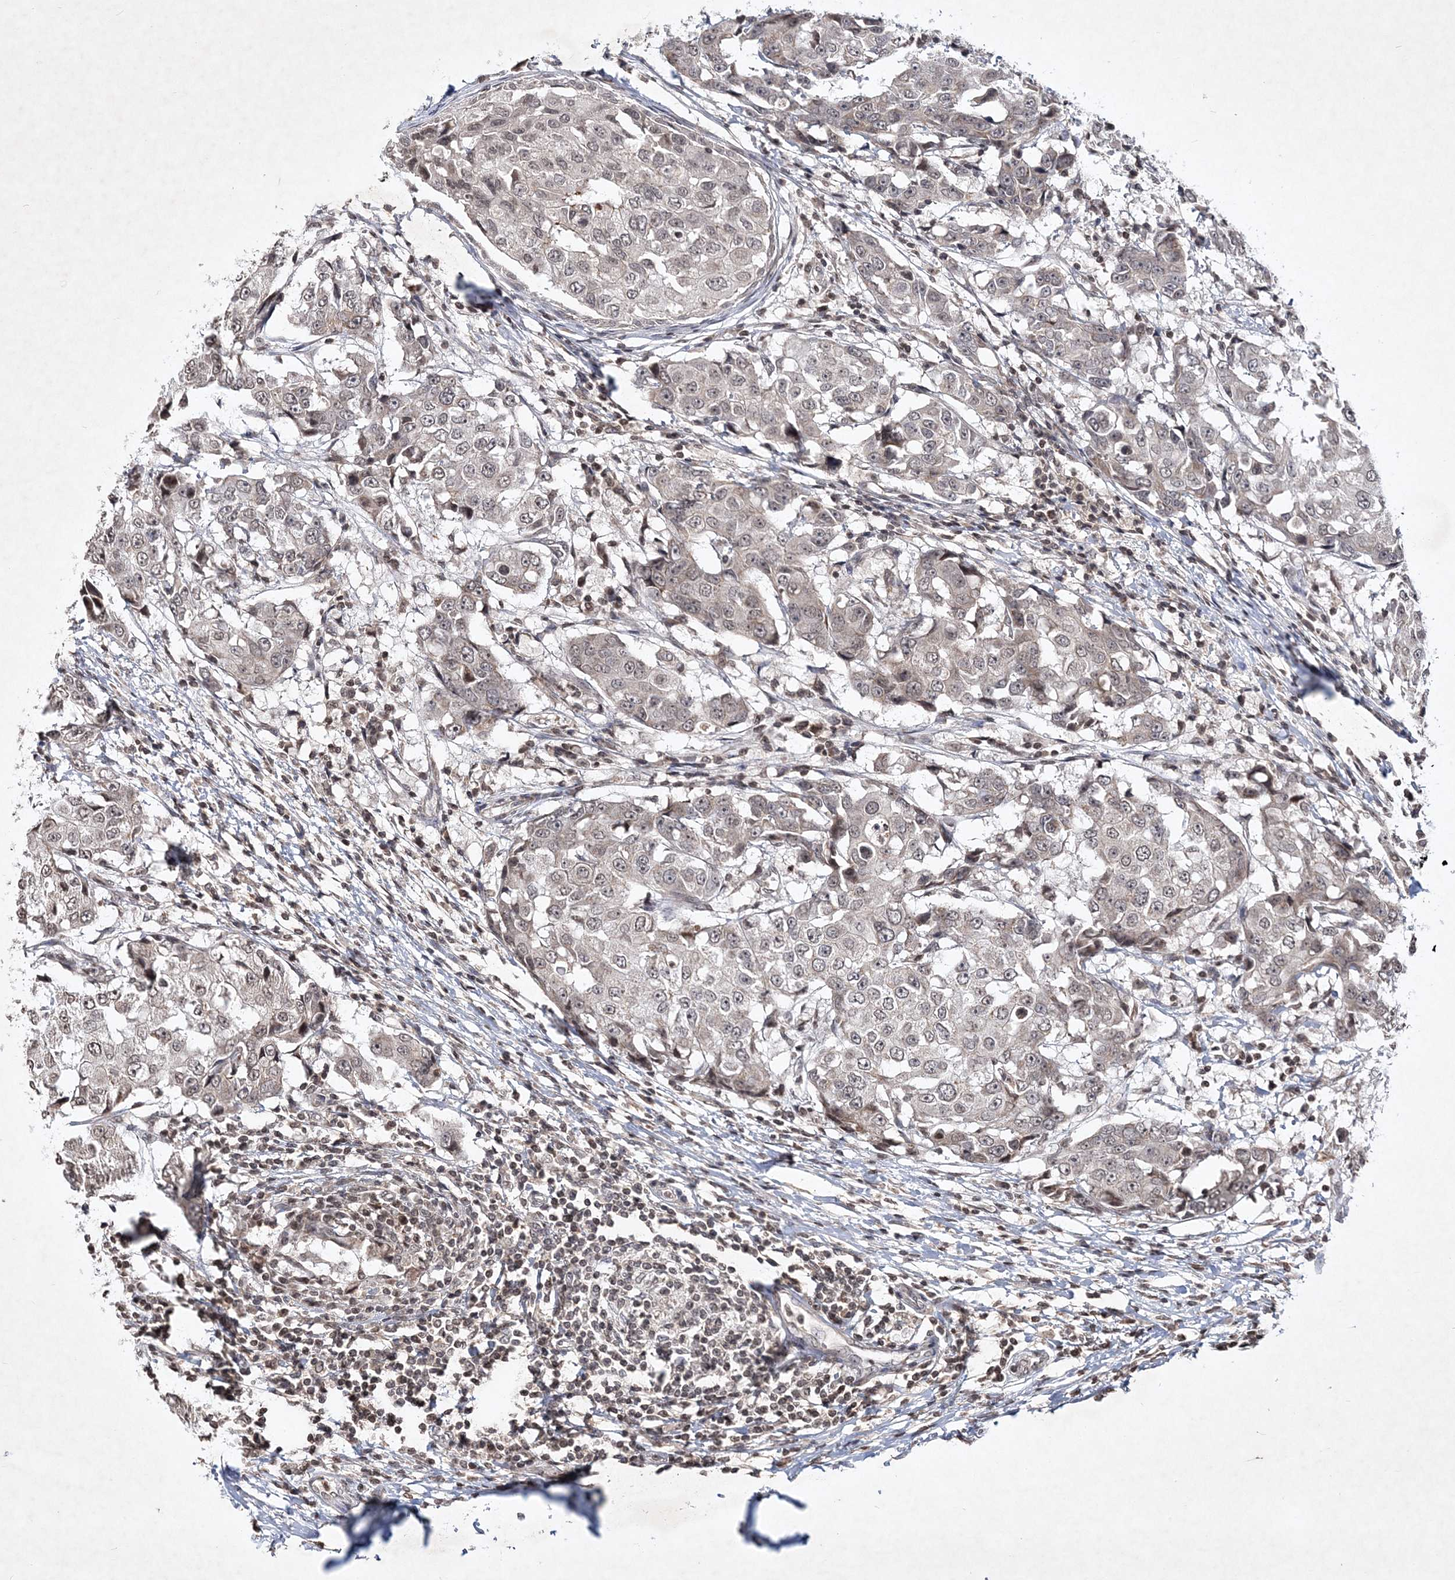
{"staining": {"intensity": "weak", "quantity": "25%-75%", "location": "nuclear"}, "tissue": "breast cancer", "cell_type": "Tumor cells", "image_type": "cancer", "snomed": [{"axis": "morphology", "description": "Duct carcinoma"}, {"axis": "topography", "description": "Breast"}], "caption": "Immunohistochemical staining of human breast cancer exhibits weak nuclear protein expression in about 25%-75% of tumor cells. Immunohistochemistry stains the protein of interest in brown and the nuclei are stained blue.", "gene": "SOWAHB", "patient": {"sex": "female", "age": 27}}